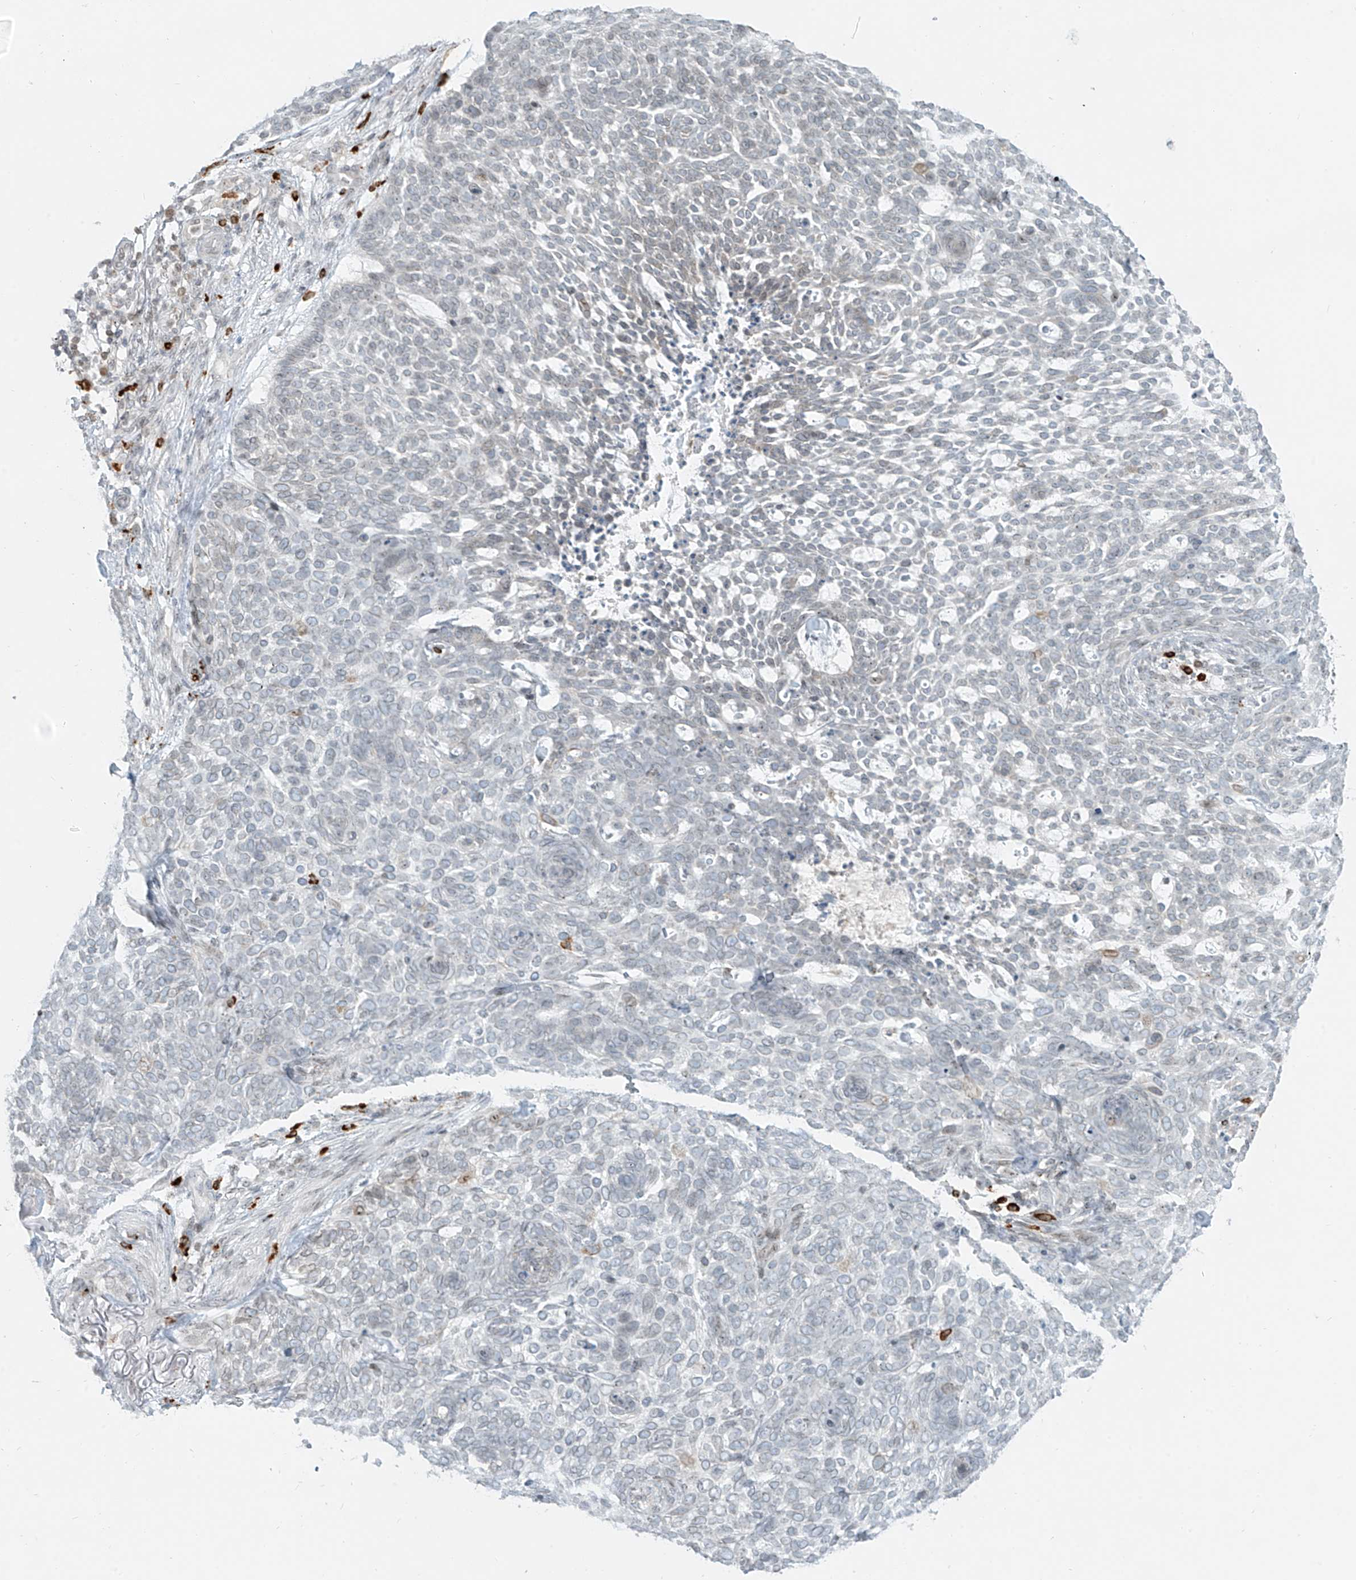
{"staining": {"intensity": "negative", "quantity": "none", "location": "none"}, "tissue": "skin cancer", "cell_type": "Tumor cells", "image_type": "cancer", "snomed": [{"axis": "morphology", "description": "Basal cell carcinoma"}, {"axis": "topography", "description": "Skin"}], "caption": "Immunohistochemistry micrograph of skin cancer stained for a protein (brown), which reveals no expression in tumor cells.", "gene": "SAMD15", "patient": {"sex": "female", "age": 64}}